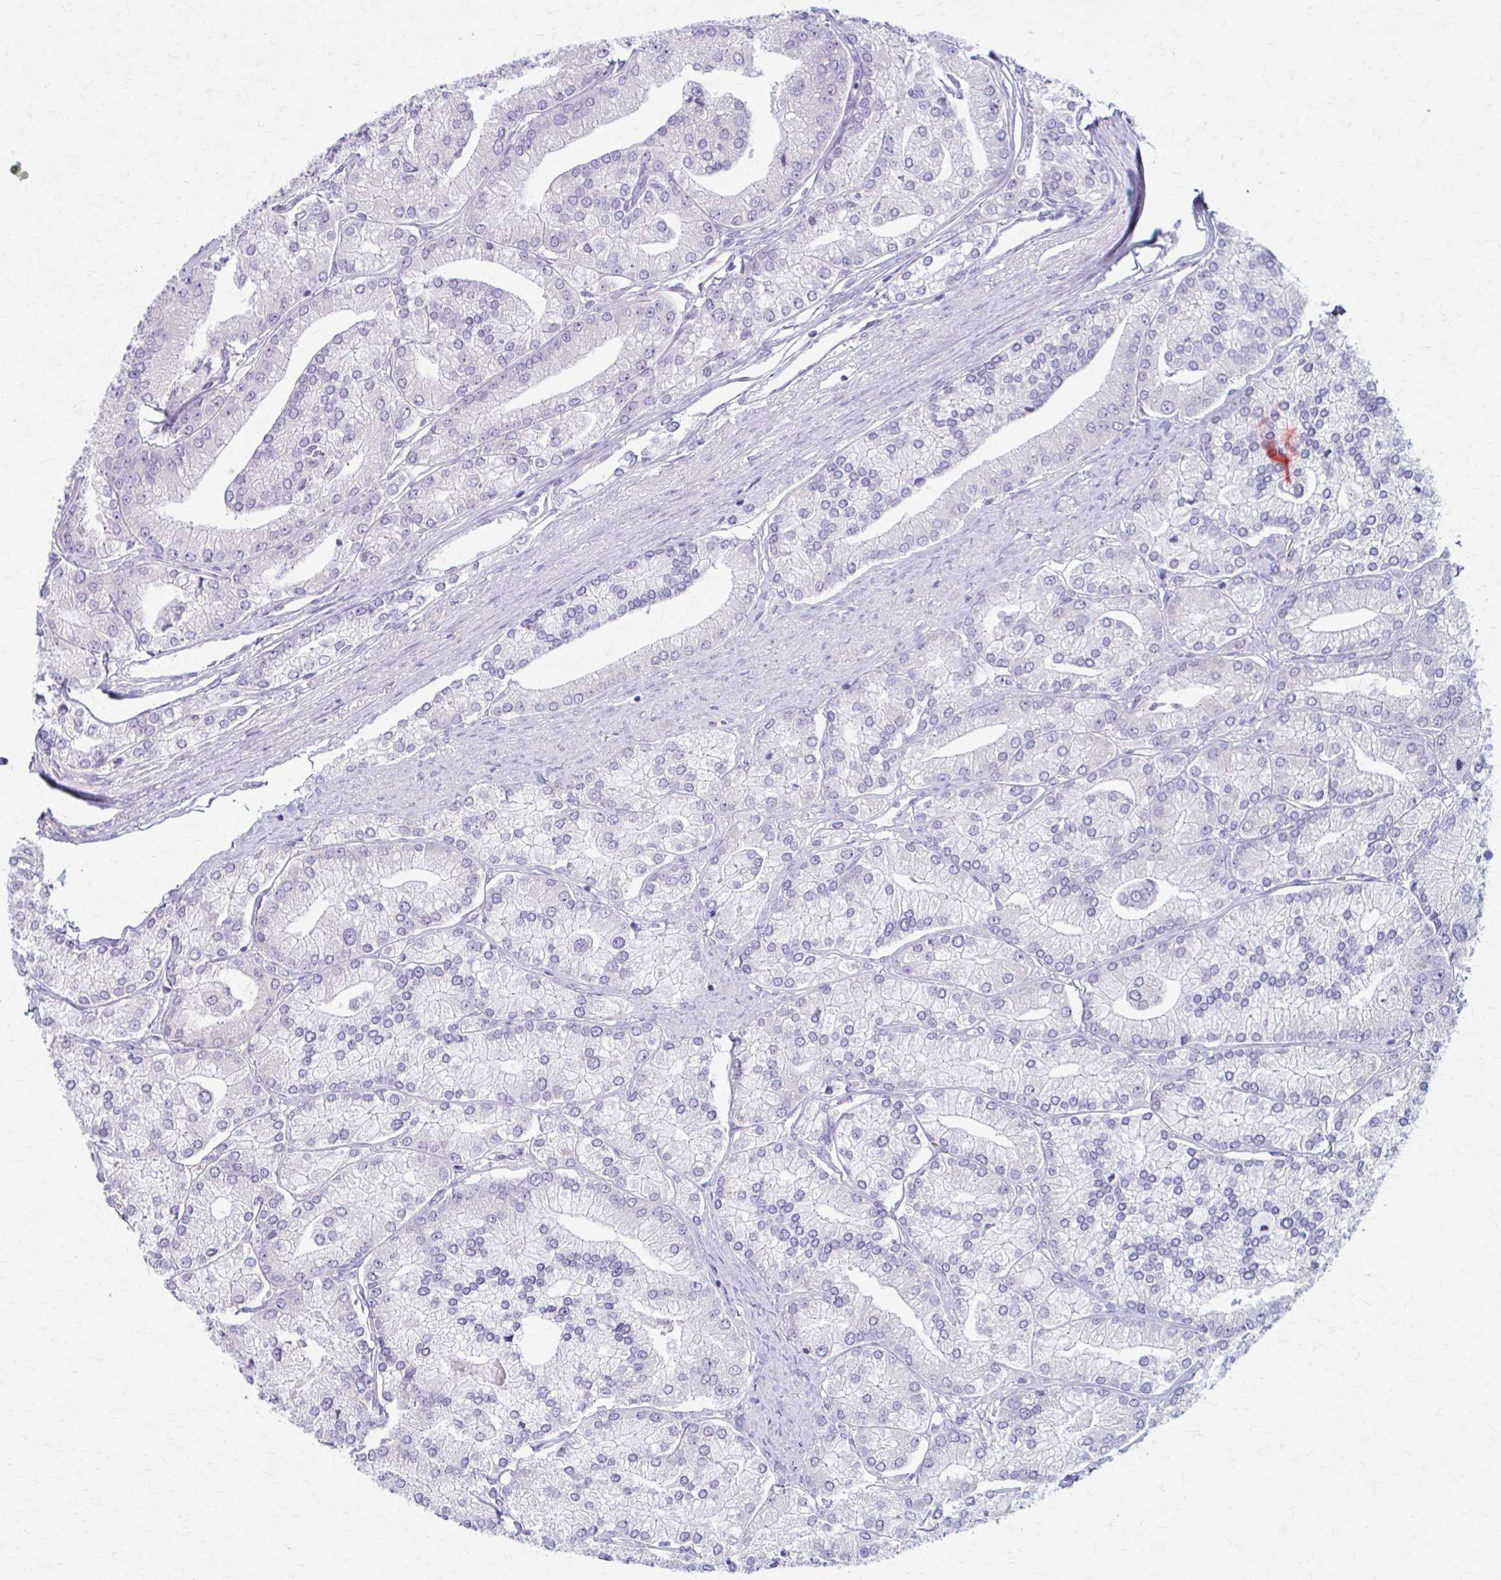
{"staining": {"intensity": "negative", "quantity": "none", "location": "none"}, "tissue": "prostate cancer", "cell_type": "Tumor cells", "image_type": "cancer", "snomed": [{"axis": "morphology", "description": "Adenocarcinoma, High grade"}, {"axis": "topography", "description": "Prostate"}], "caption": "The immunohistochemistry (IHC) photomicrograph has no significant staining in tumor cells of prostate cancer tissue.", "gene": "PRKRA", "patient": {"sex": "male", "age": 61}}